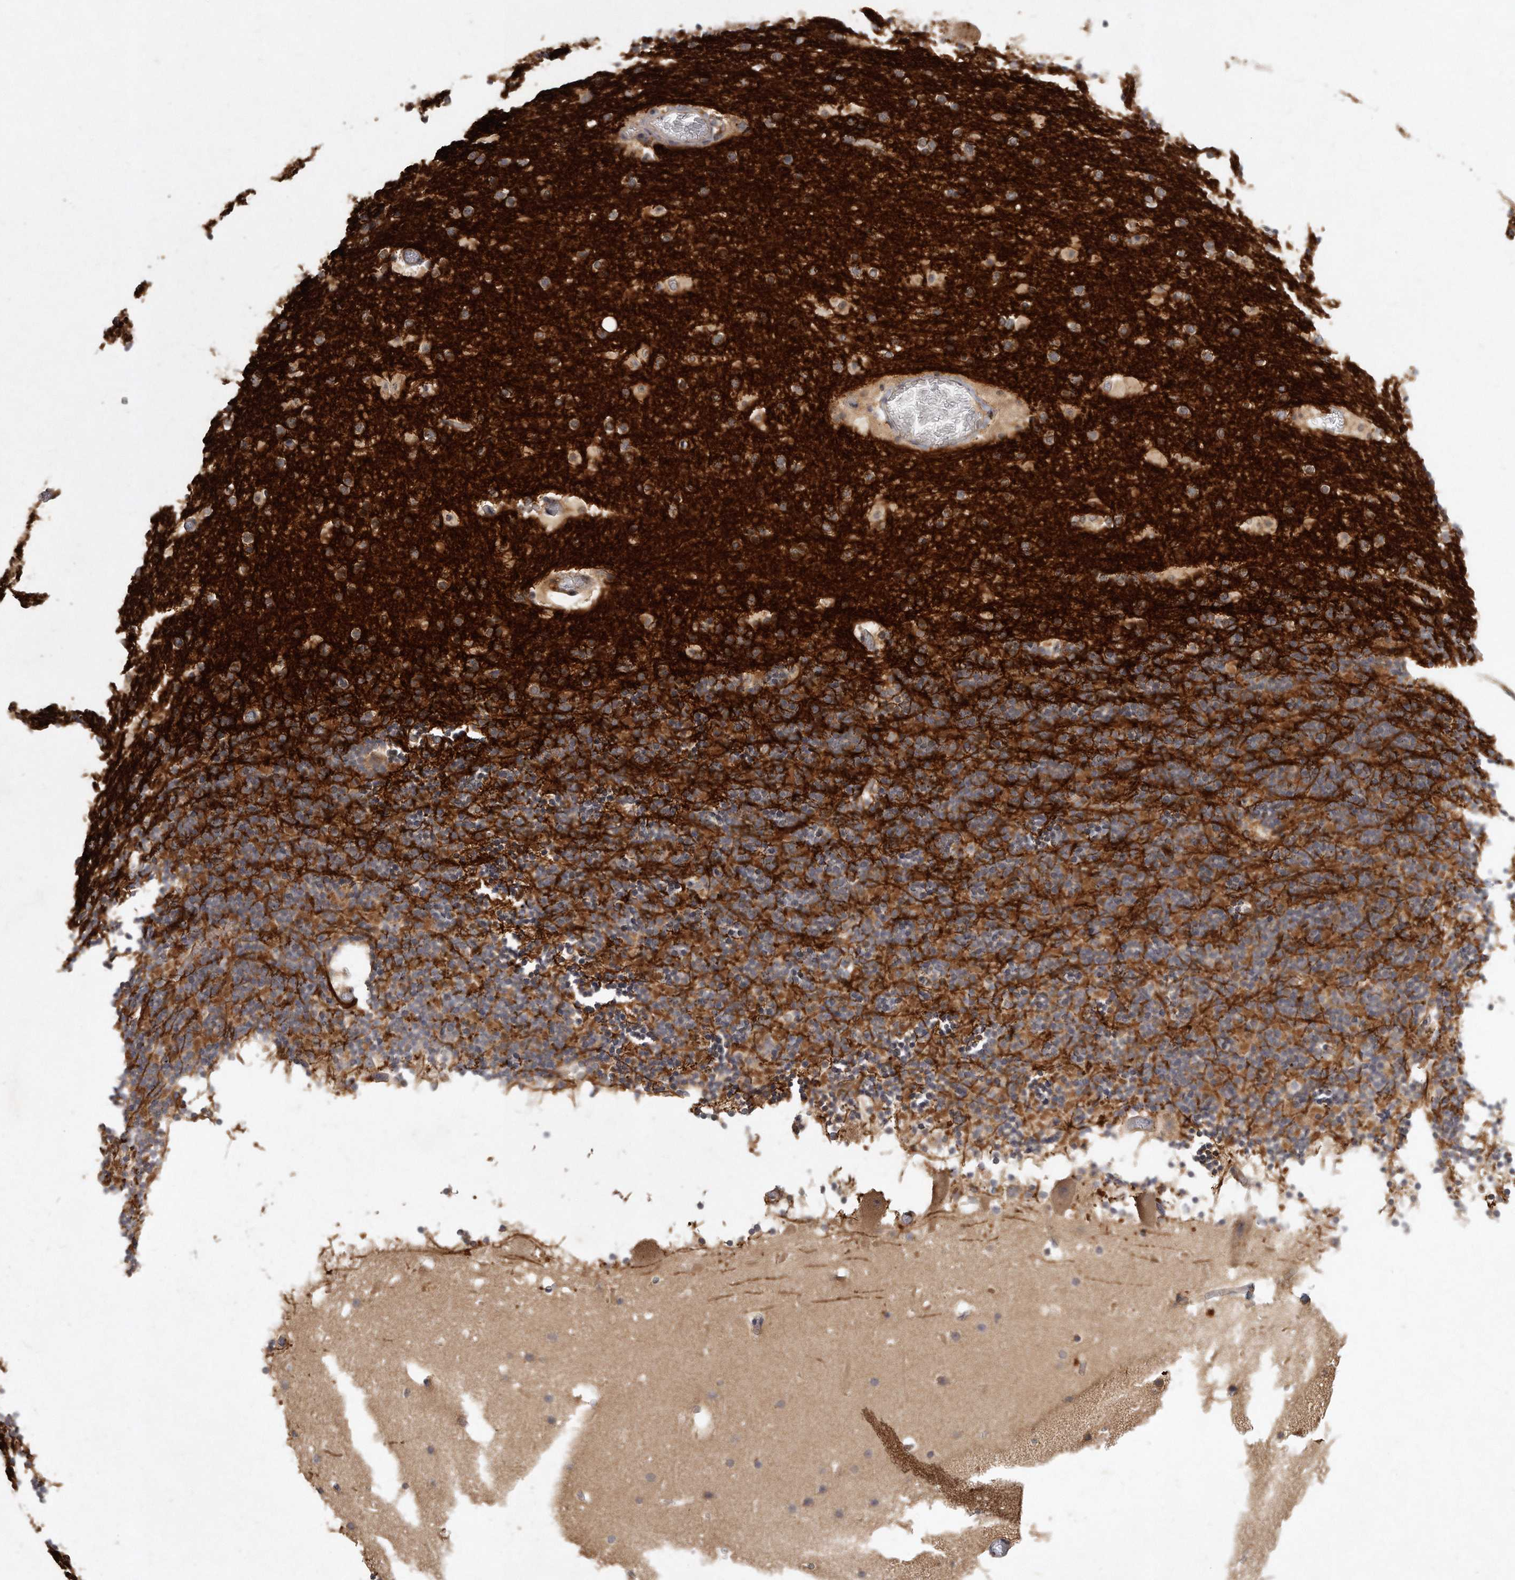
{"staining": {"intensity": "moderate", "quantity": "25%-75%", "location": "cytoplasmic/membranous"}, "tissue": "cerebellum", "cell_type": "Cells in granular layer", "image_type": "normal", "snomed": [{"axis": "morphology", "description": "Normal tissue, NOS"}, {"axis": "topography", "description": "Cerebellum"}], "caption": "DAB (3,3'-diaminobenzidine) immunohistochemical staining of benign human cerebellum displays moderate cytoplasmic/membranous protein staining in about 25%-75% of cells in granular layer.", "gene": "LGALS8", "patient": {"sex": "male", "age": 57}}